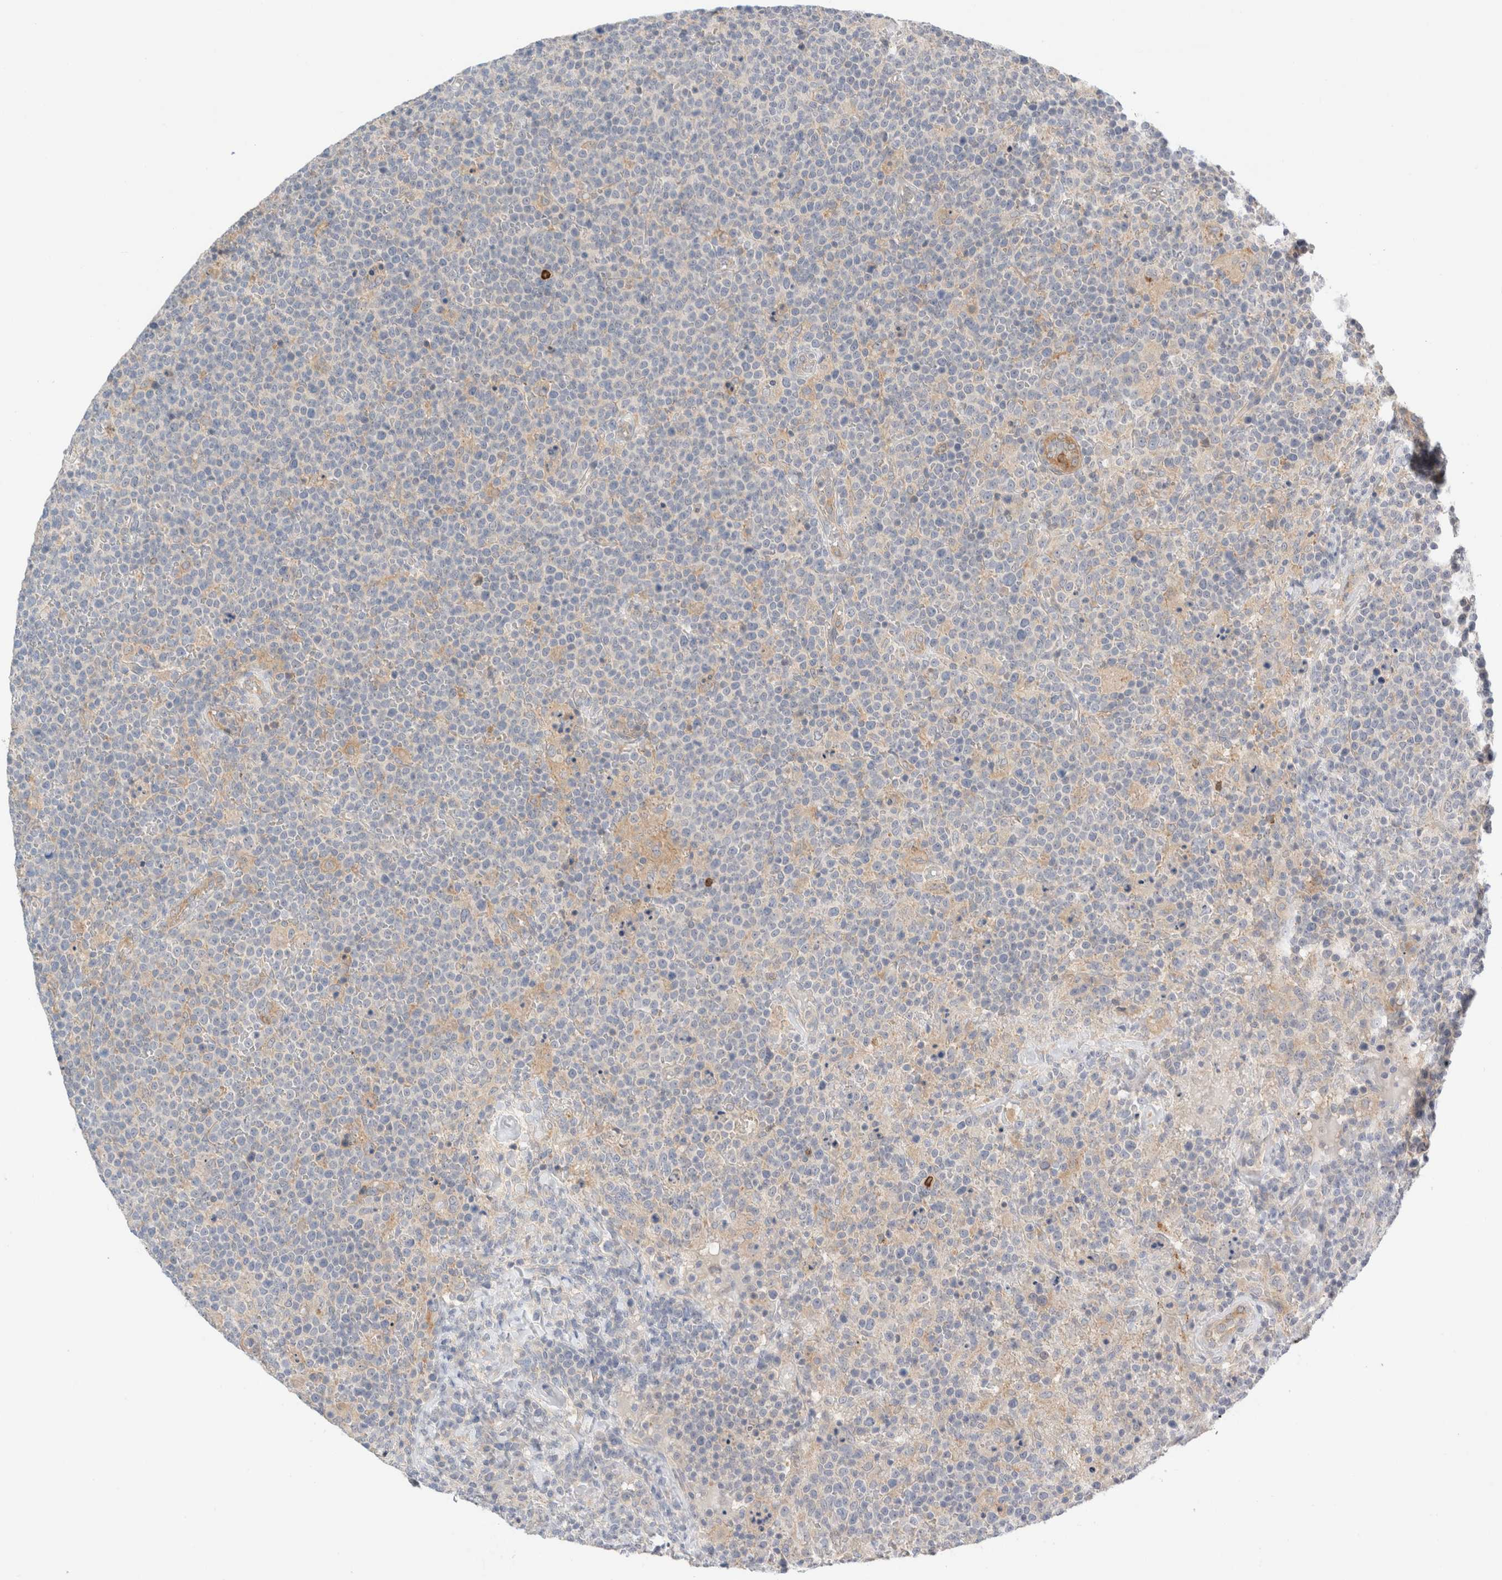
{"staining": {"intensity": "negative", "quantity": "none", "location": "none"}, "tissue": "lymphoma", "cell_type": "Tumor cells", "image_type": "cancer", "snomed": [{"axis": "morphology", "description": "Malignant lymphoma, non-Hodgkin's type, High grade"}, {"axis": "topography", "description": "Lymph node"}], "caption": "Immunohistochemical staining of high-grade malignant lymphoma, non-Hodgkin's type exhibits no significant staining in tumor cells.", "gene": "SDR16C5", "patient": {"sex": "male", "age": 61}}